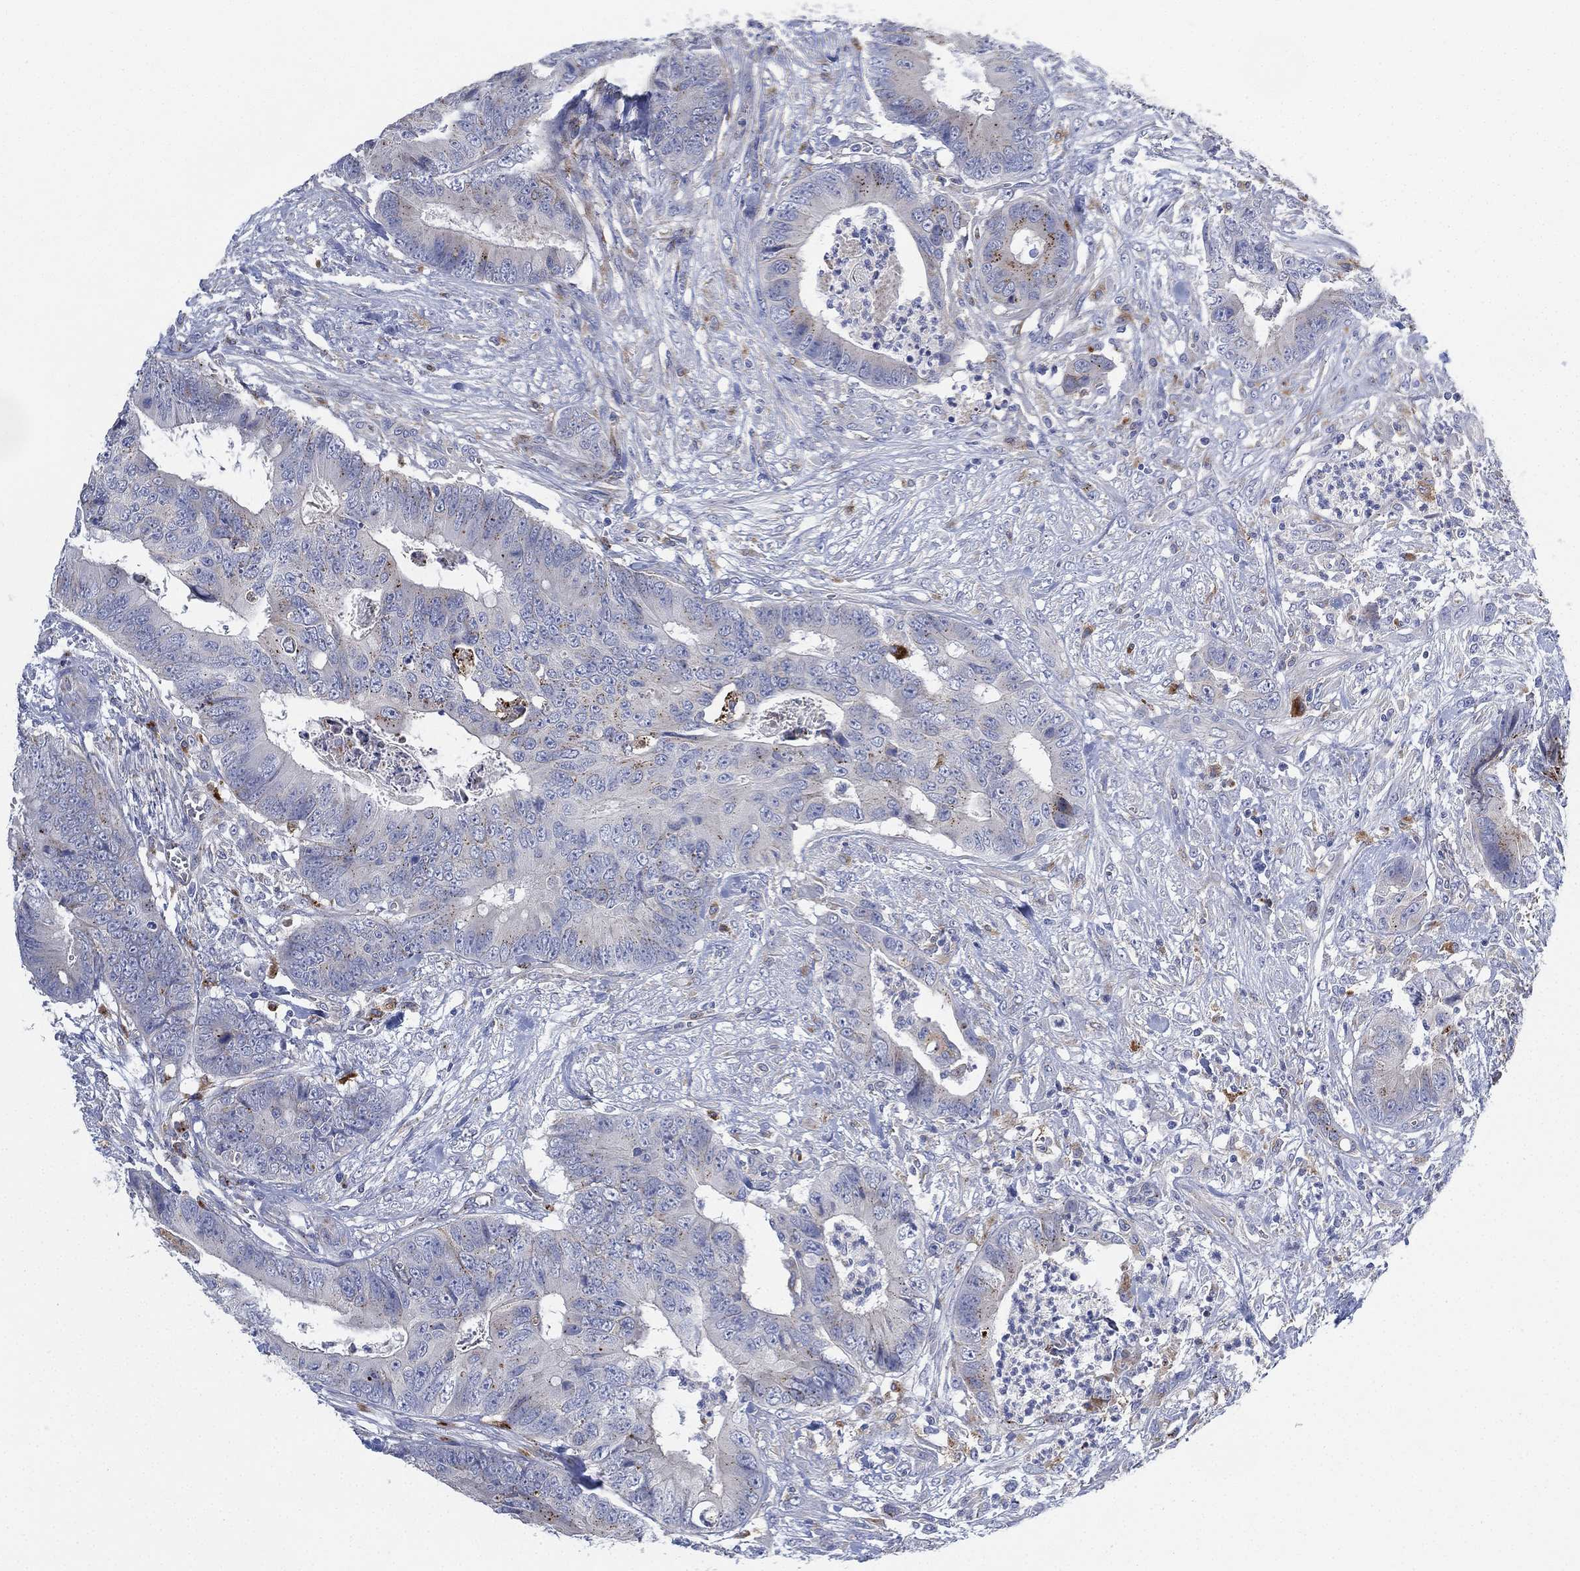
{"staining": {"intensity": "moderate", "quantity": "<25%", "location": "cytoplasmic/membranous"}, "tissue": "colorectal cancer", "cell_type": "Tumor cells", "image_type": "cancer", "snomed": [{"axis": "morphology", "description": "Adenocarcinoma, NOS"}, {"axis": "topography", "description": "Colon"}], "caption": "Tumor cells exhibit low levels of moderate cytoplasmic/membranous positivity in about <25% of cells in colorectal cancer (adenocarcinoma).", "gene": "GALNS", "patient": {"sex": "male", "age": 84}}